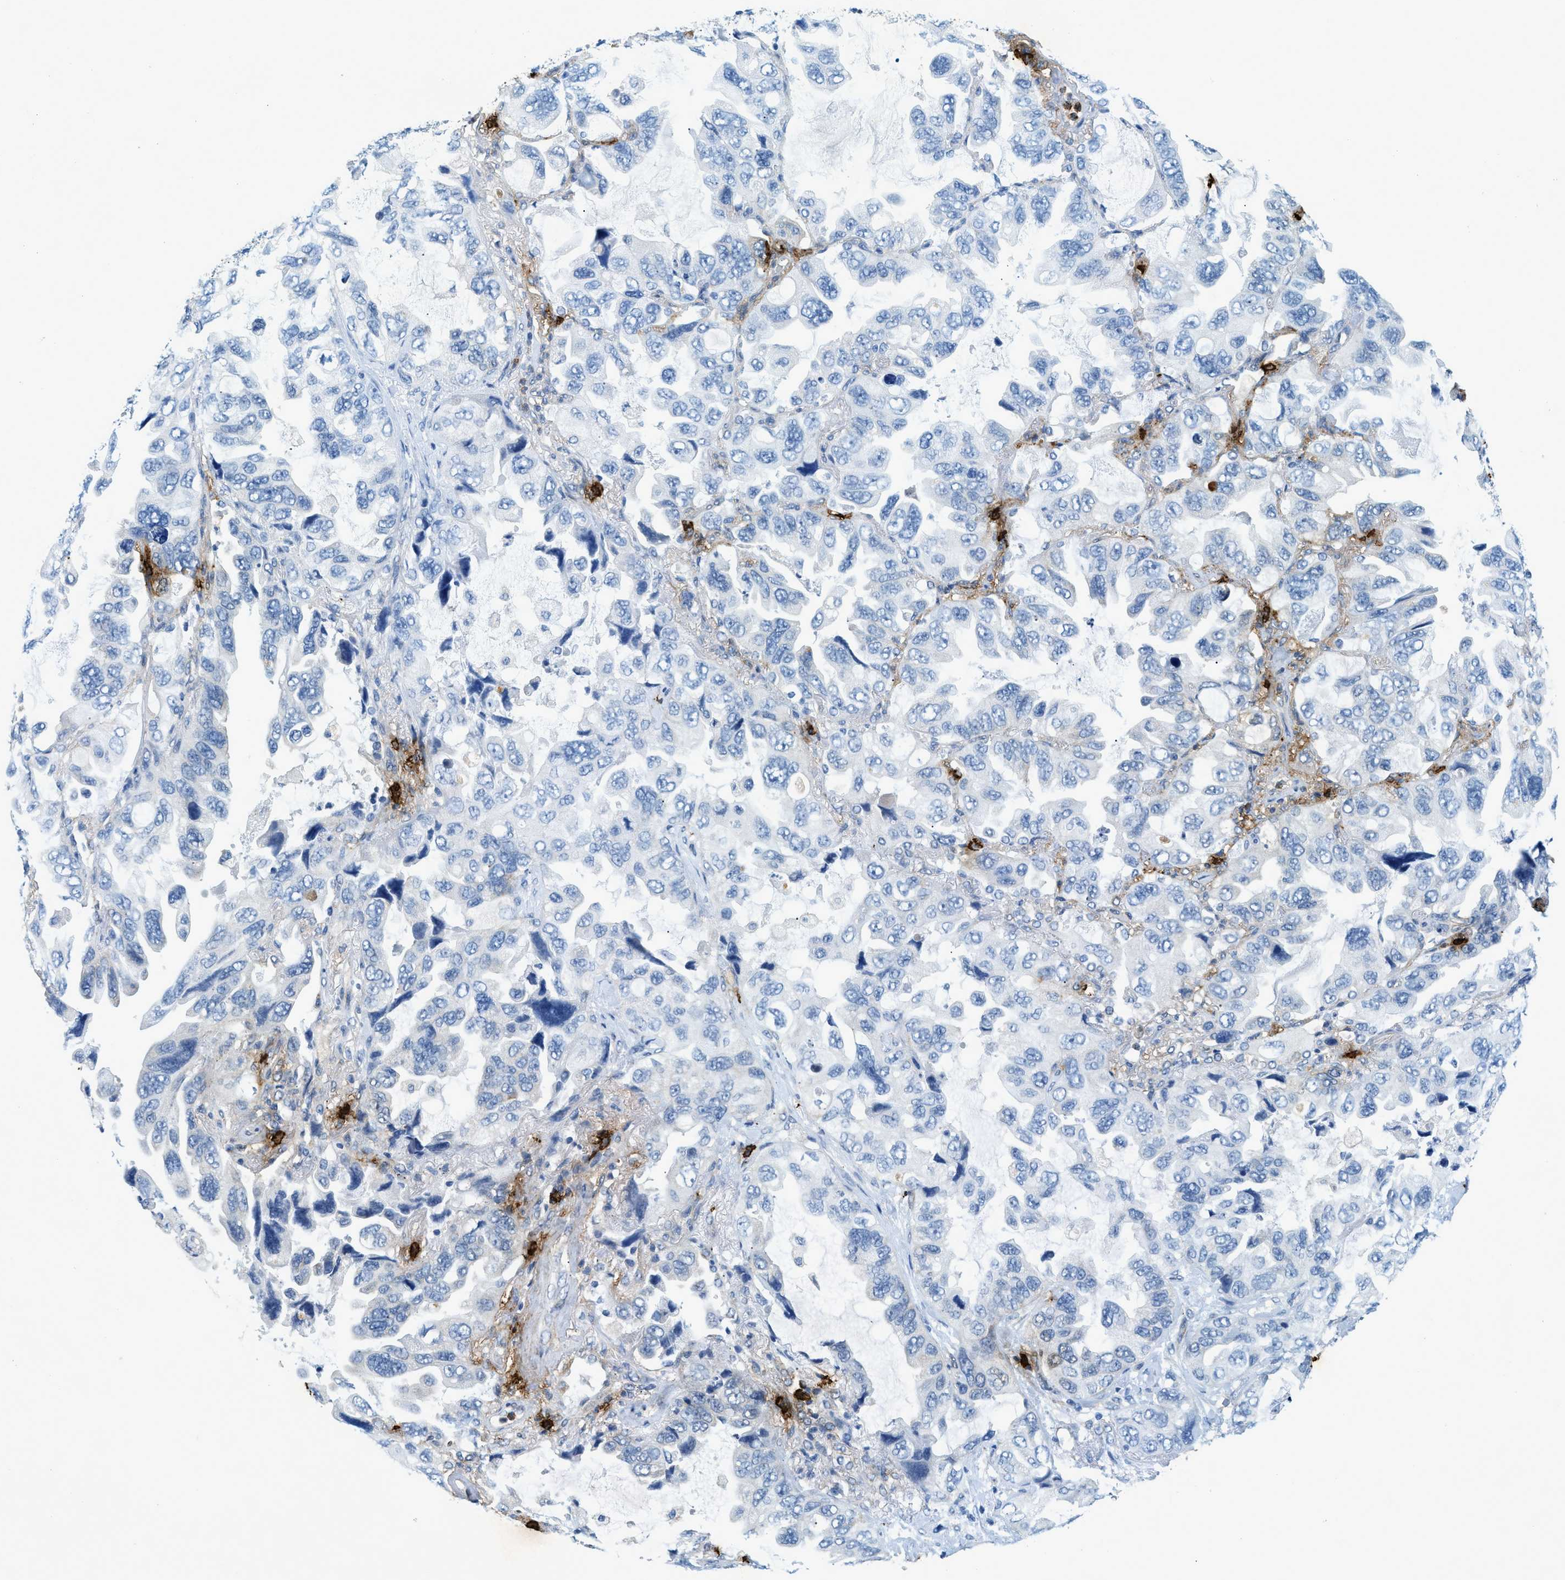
{"staining": {"intensity": "negative", "quantity": "none", "location": "none"}, "tissue": "lung cancer", "cell_type": "Tumor cells", "image_type": "cancer", "snomed": [{"axis": "morphology", "description": "Squamous cell carcinoma, NOS"}, {"axis": "topography", "description": "Lung"}], "caption": "Lung cancer (squamous cell carcinoma) was stained to show a protein in brown. There is no significant positivity in tumor cells. (DAB immunohistochemistry (IHC) with hematoxylin counter stain).", "gene": "TPSAB1", "patient": {"sex": "female", "age": 73}}